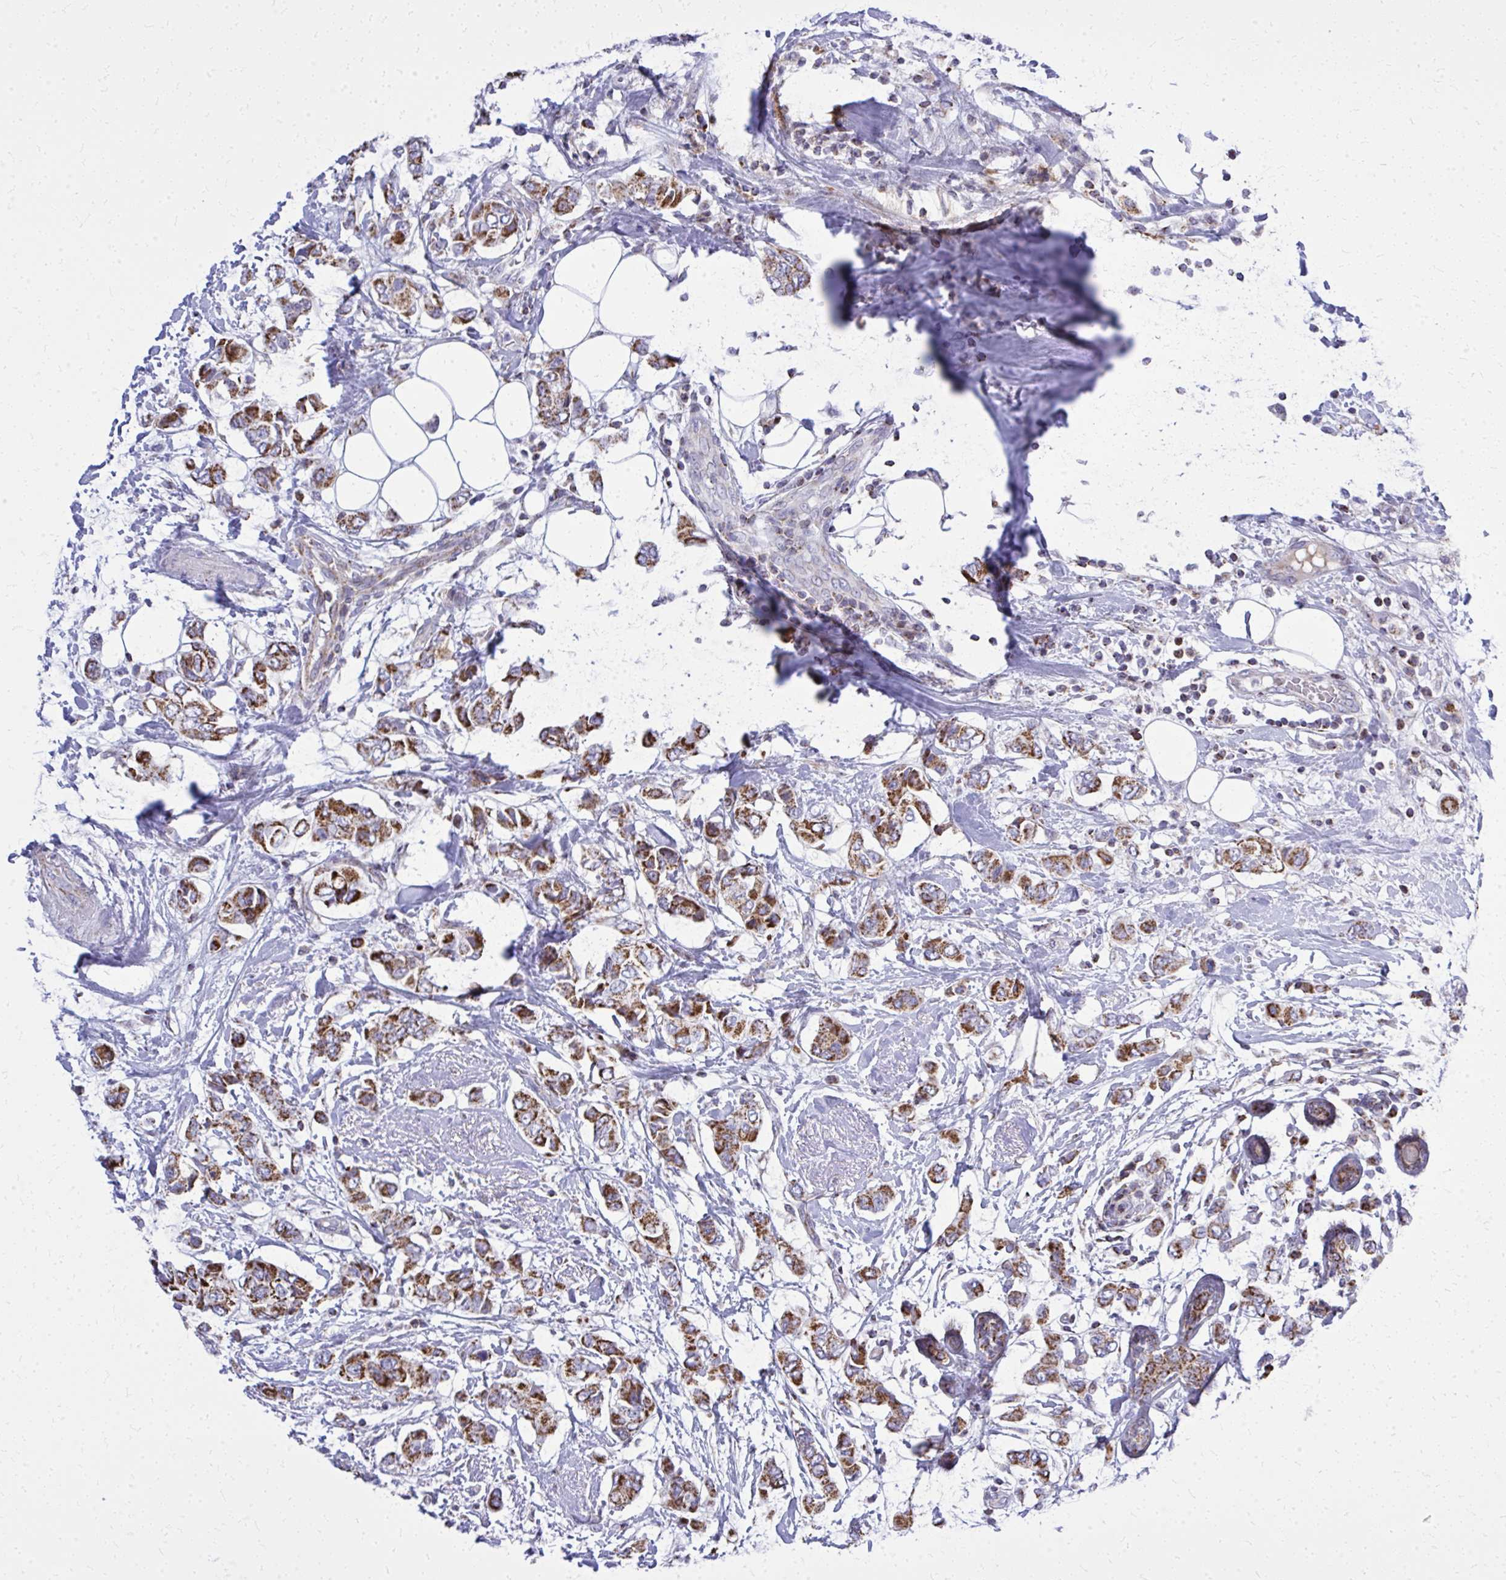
{"staining": {"intensity": "strong", "quantity": ">75%", "location": "cytoplasmic/membranous"}, "tissue": "breast cancer", "cell_type": "Tumor cells", "image_type": "cancer", "snomed": [{"axis": "morphology", "description": "Lobular carcinoma"}, {"axis": "topography", "description": "Breast"}], "caption": "Immunohistochemistry histopathology image of neoplastic tissue: human breast cancer (lobular carcinoma) stained using immunohistochemistry reveals high levels of strong protein expression localized specifically in the cytoplasmic/membranous of tumor cells, appearing as a cytoplasmic/membranous brown color.", "gene": "ZNF362", "patient": {"sex": "female", "age": 51}}